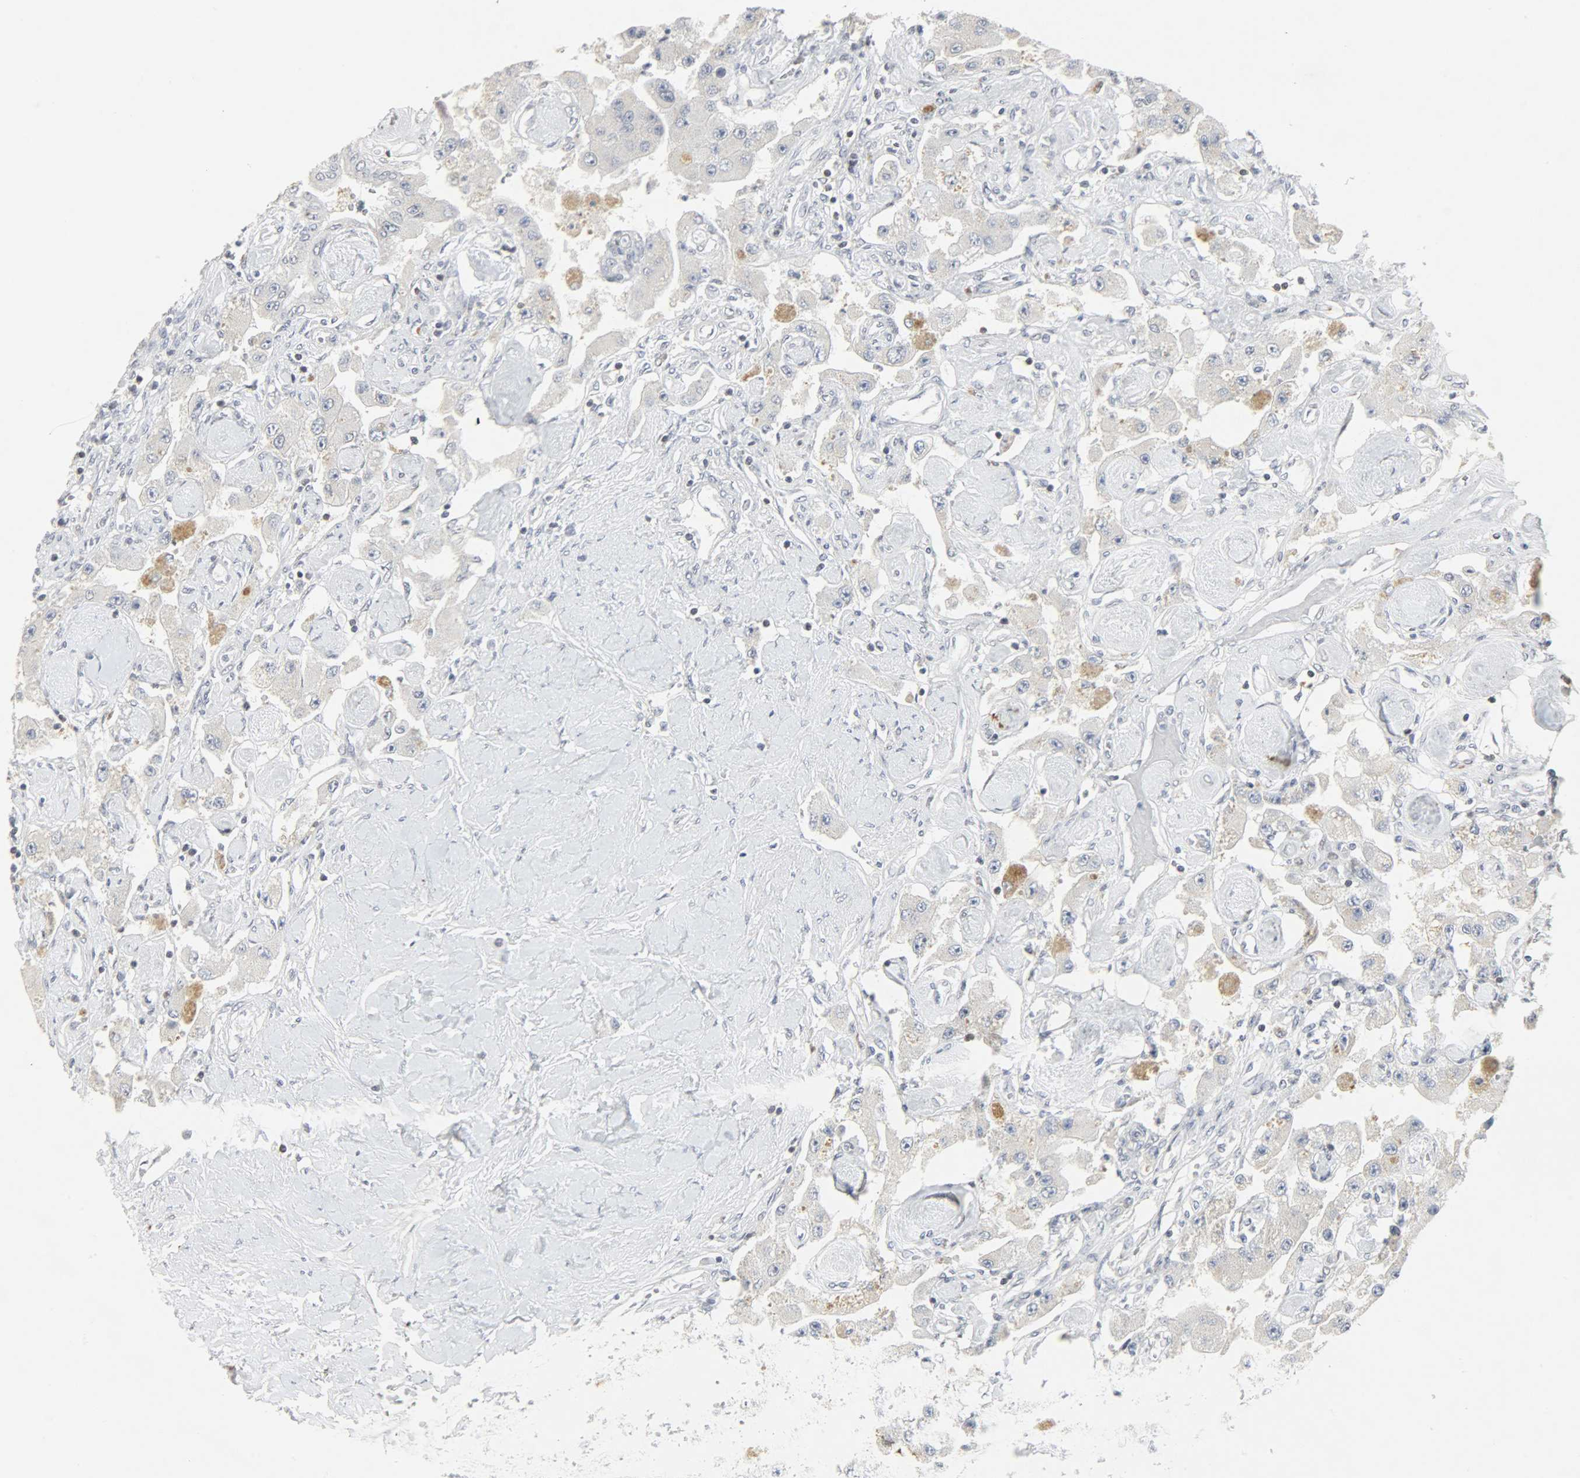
{"staining": {"intensity": "weak", "quantity": "<25%", "location": "cytoplasmic/membranous"}, "tissue": "carcinoid", "cell_type": "Tumor cells", "image_type": "cancer", "snomed": [{"axis": "morphology", "description": "Carcinoid, malignant, NOS"}, {"axis": "topography", "description": "Pancreas"}], "caption": "This micrograph is of carcinoid stained with IHC to label a protein in brown with the nuclei are counter-stained blue. There is no staining in tumor cells.", "gene": "CAMK4", "patient": {"sex": "male", "age": 41}}